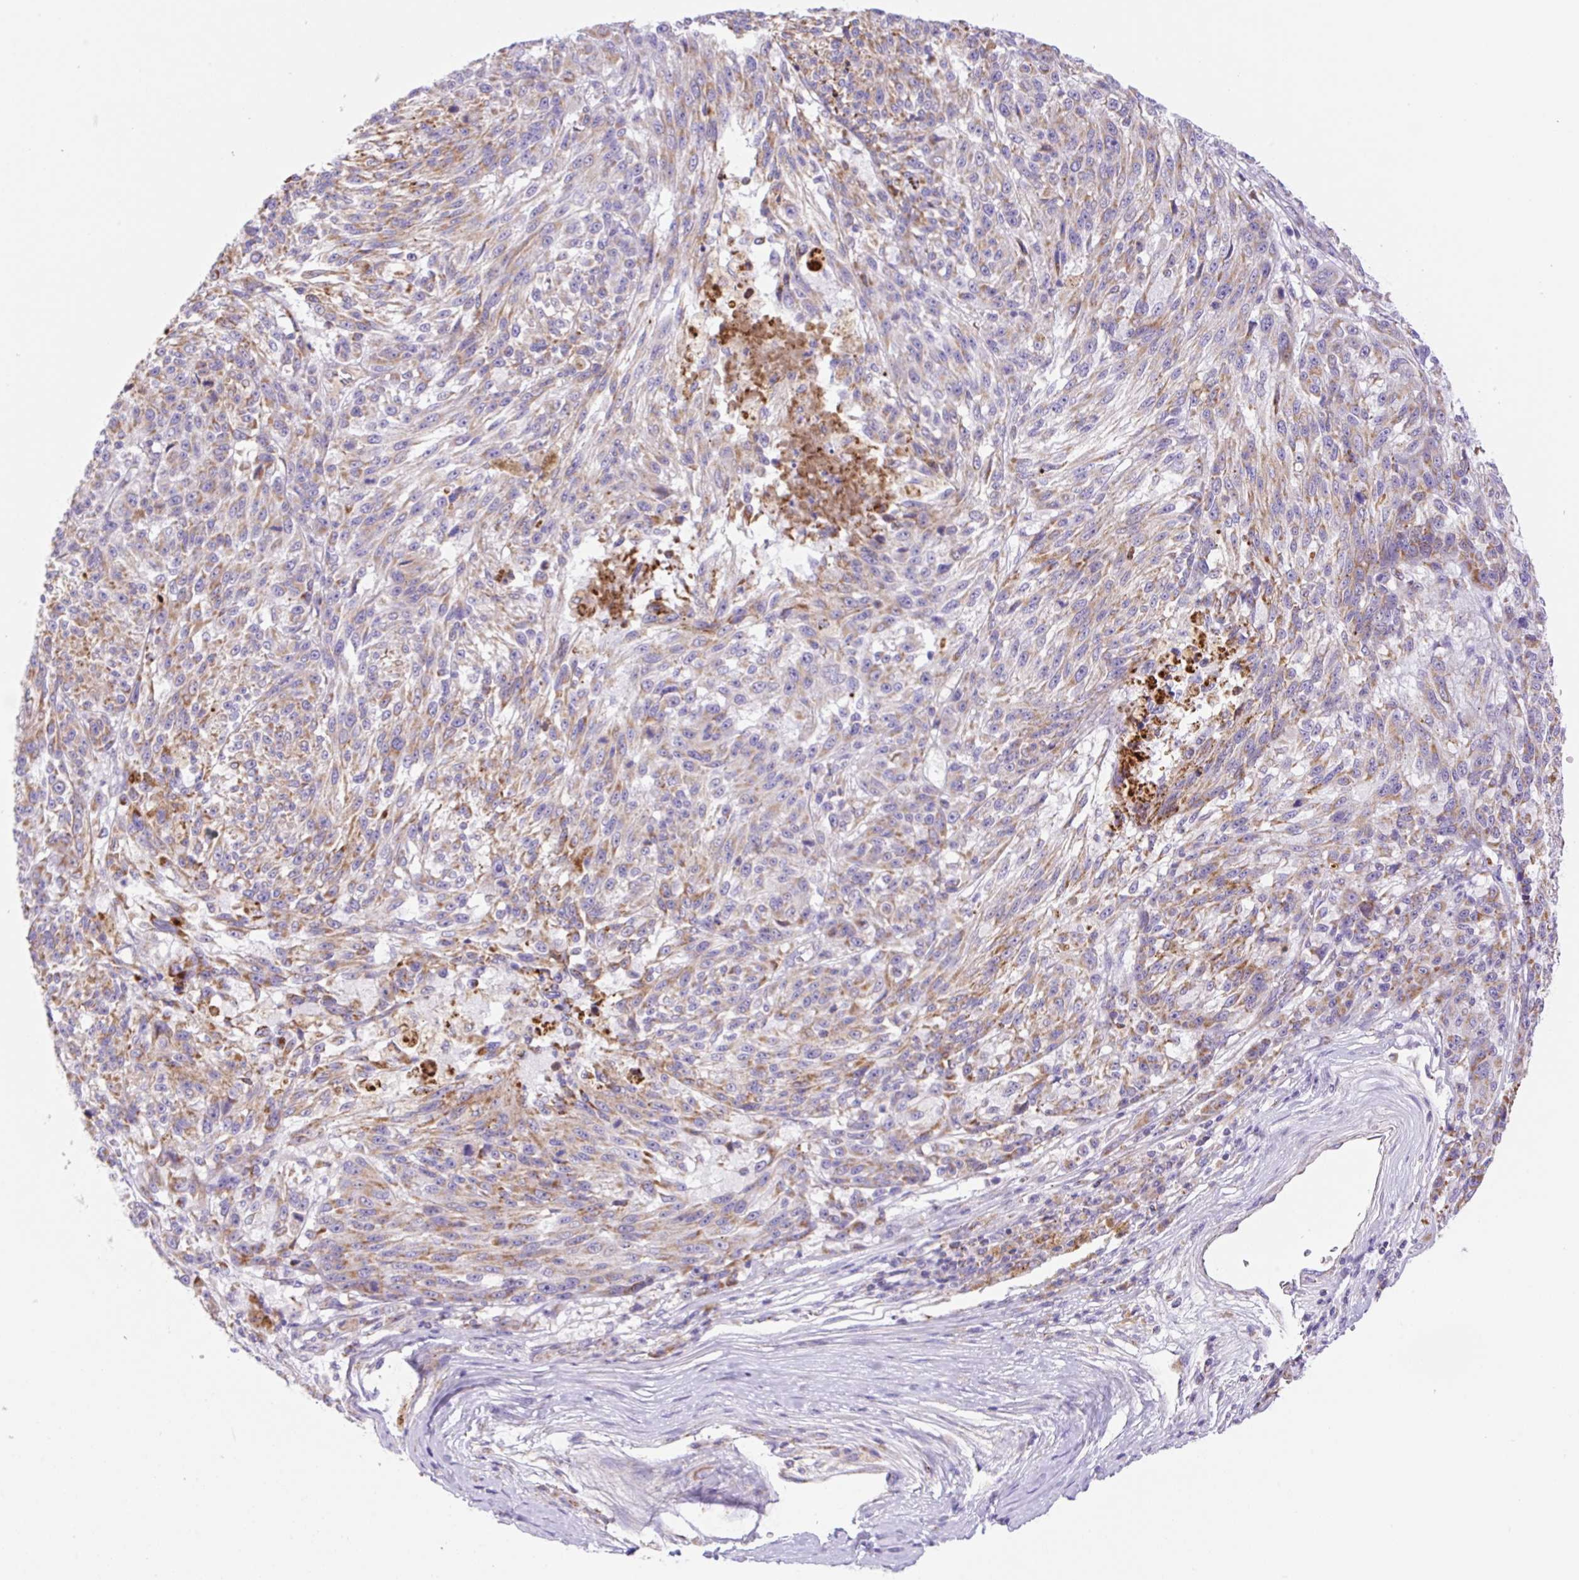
{"staining": {"intensity": "moderate", "quantity": "25%-75%", "location": "cytoplasmic/membranous"}, "tissue": "melanoma", "cell_type": "Tumor cells", "image_type": "cancer", "snomed": [{"axis": "morphology", "description": "Malignant melanoma, NOS"}, {"axis": "topography", "description": "Skin"}], "caption": "The histopathology image demonstrates immunohistochemical staining of malignant melanoma. There is moderate cytoplasmic/membranous positivity is appreciated in approximately 25%-75% of tumor cells.", "gene": "ETNK2", "patient": {"sex": "male", "age": 53}}